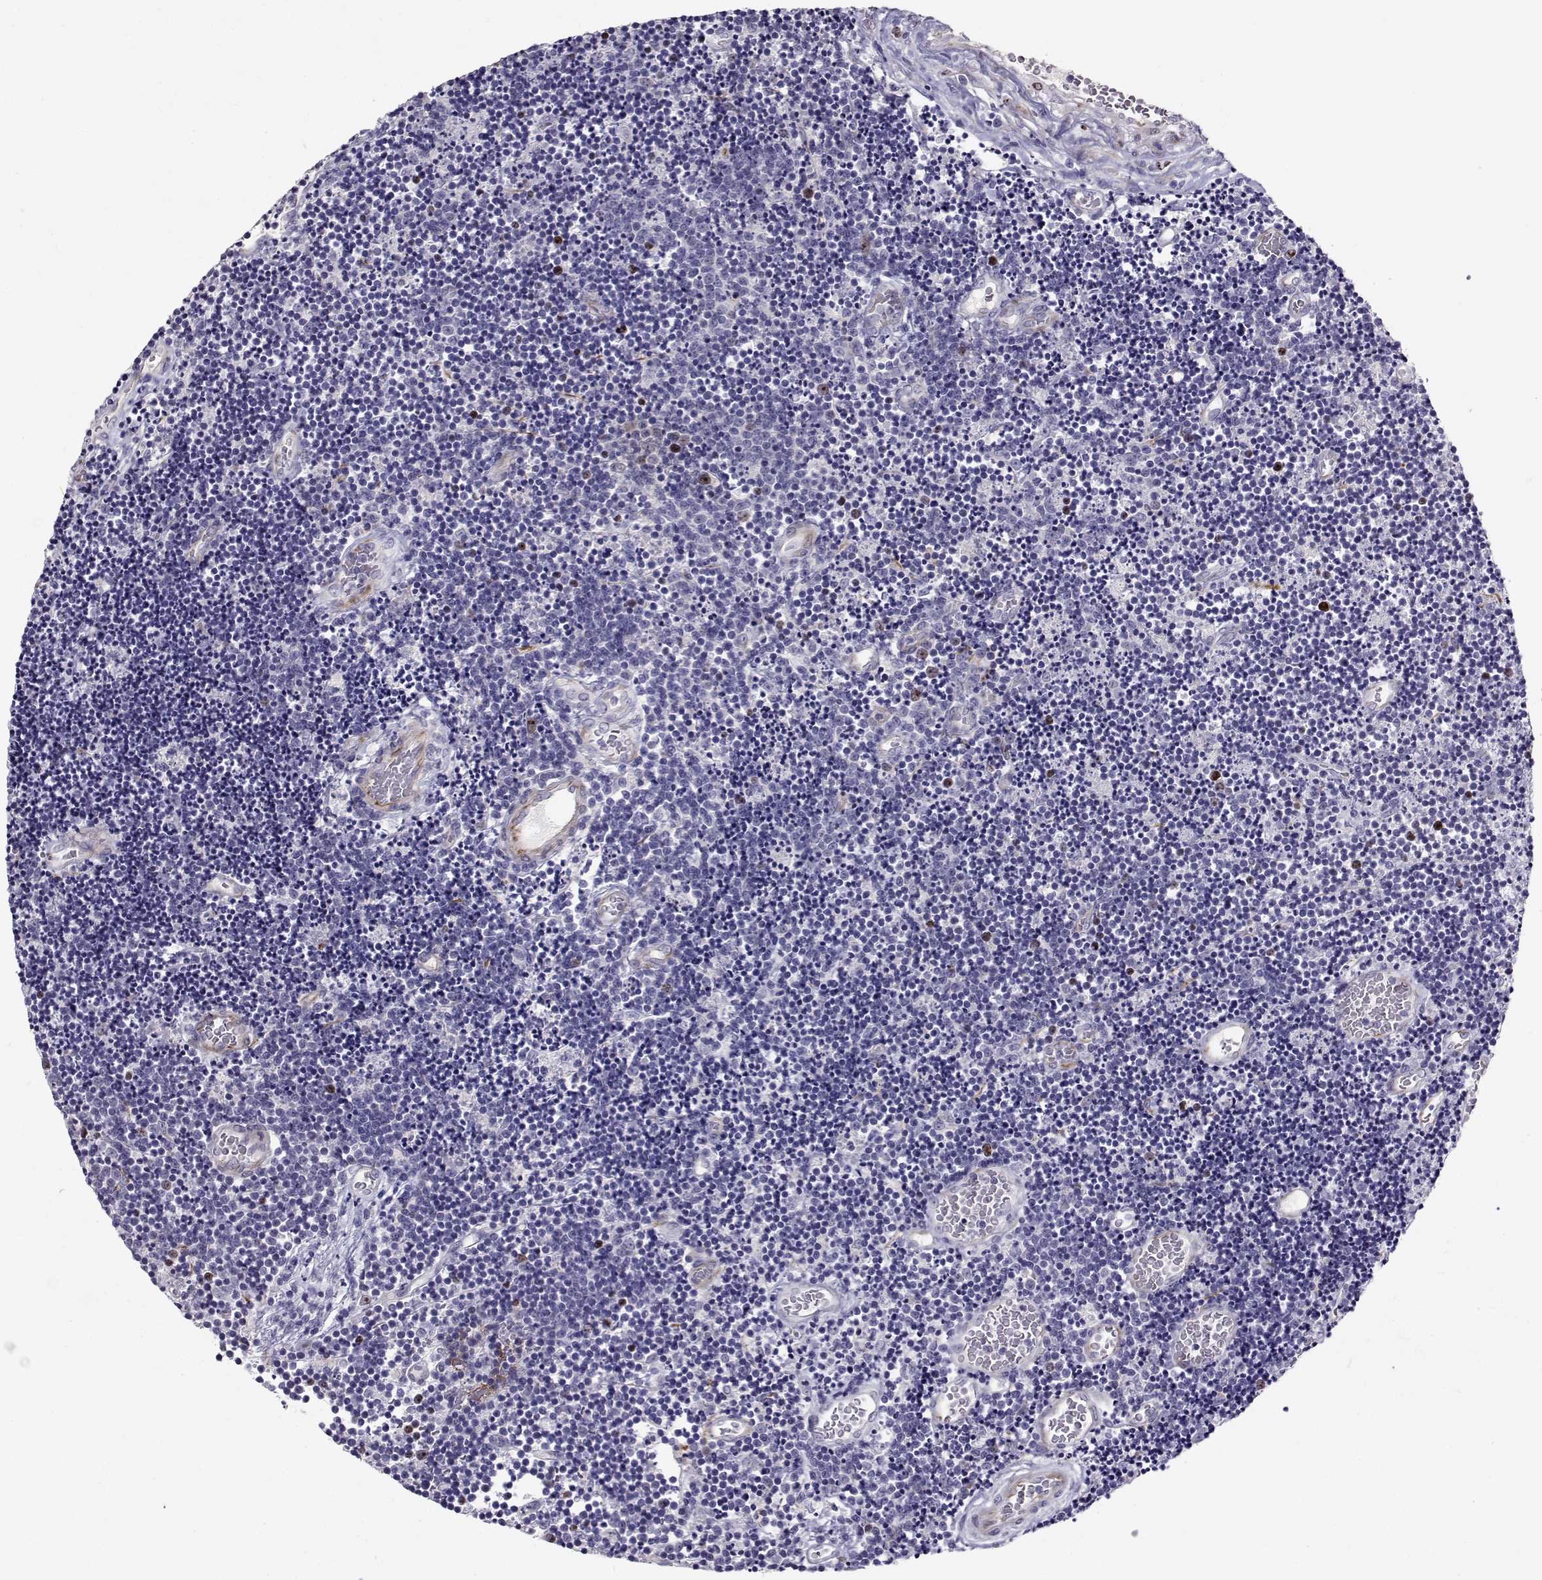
{"staining": {"intensity": "negative", "quantity": "none", "location": "none"}, "tissue": "lymphoma", "cell_type": "Tumor cells", "image_type": "cancer", "snomed": [{"axis": "morphology", "description": "Malignant lymphoma, non-Hodgkin's type, Low grade"}, {"axis": "topography", "description": "Brain"}], "caption": "IHC image of lymphoma stained for a protein (brown), which demonstrates no expression in tumor cells.", "gene": "NPW", "patient": {"sex": "female", "age": 66}}